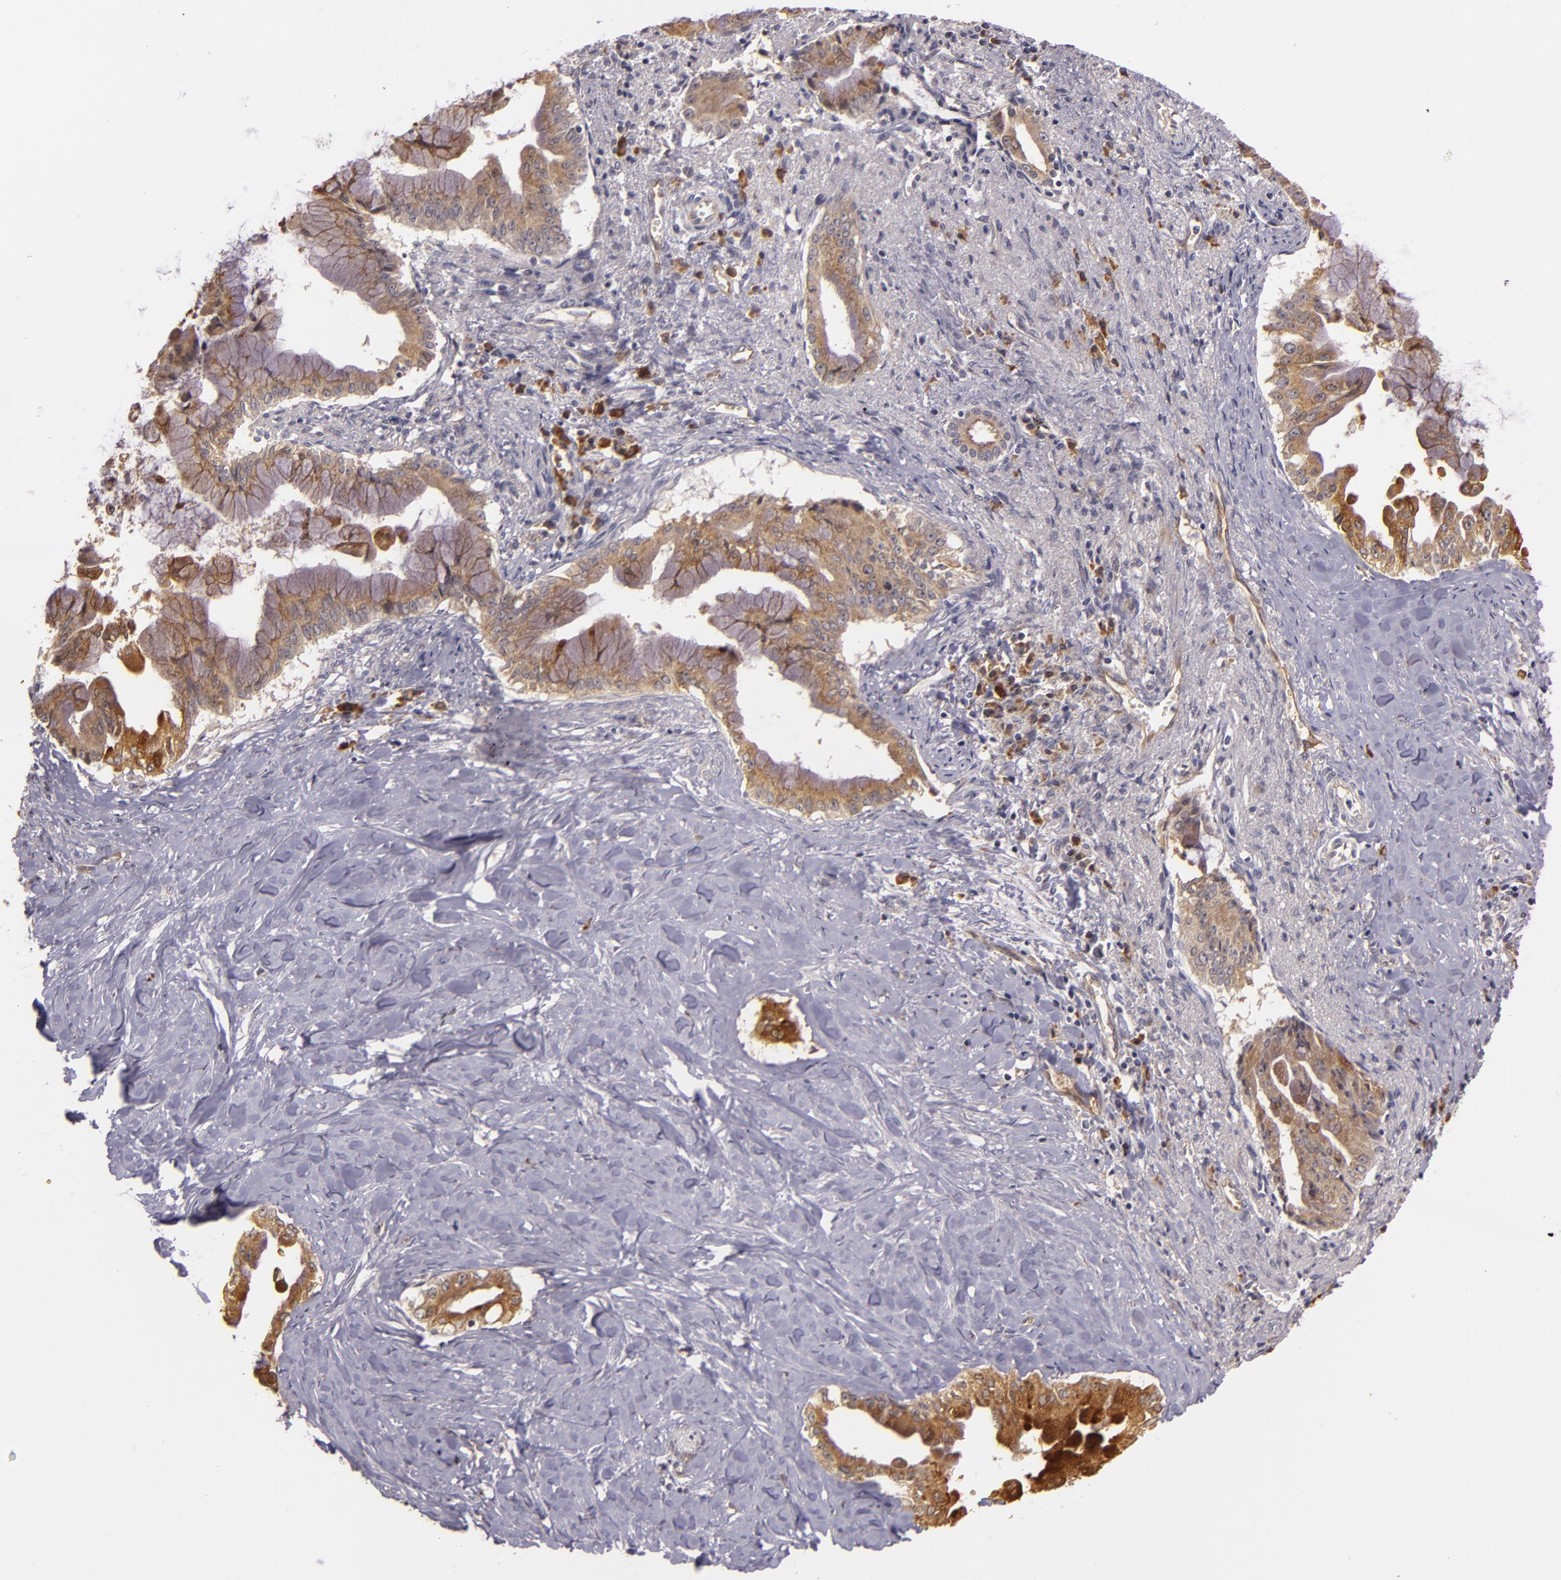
{"staining": {"intensity": "moderate", "quantity": ">75%", "location": "cytoplasmic/membranous"}, "tissue": "pancreatic cancer", "cell_type": "Tumor cells", "image_type": "cancer", "snomed": [{"axis": "morphology", "description": "Adenocarcinoma, NOS"}, {"axis": "topography", "description": "Pancreas"}], "caption": "Immunohistochemical staining of pancreatic adenocarcinoma reveals medium levels of moderate cytoplasmic/membranous expression in about >75% of tumor cells.", "gene": "SYTL4", "patient": {"sex": "male", "age": 59}}